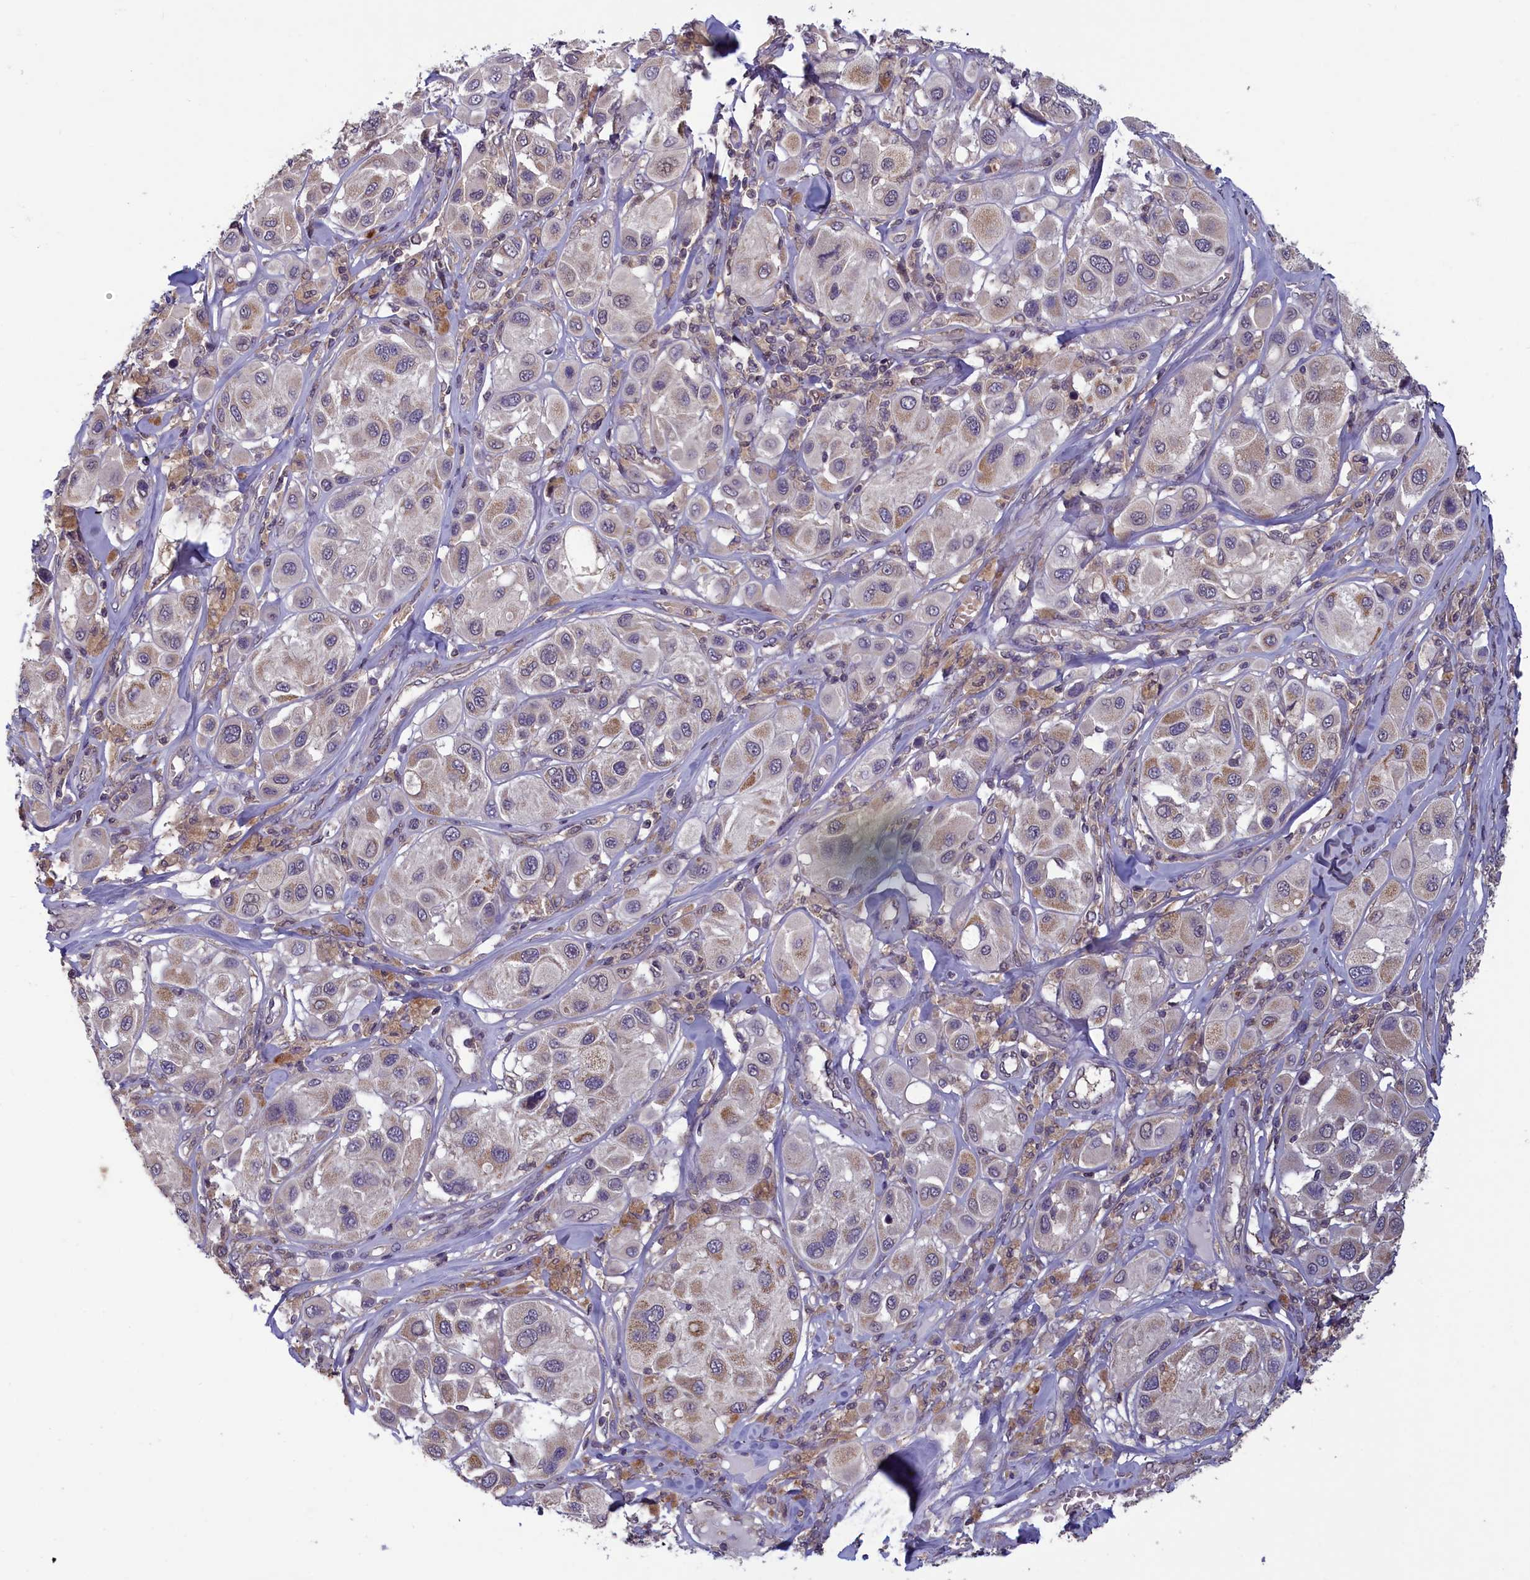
{"staining": {"intensity": "weak", "quantity": "<25%", "location": "cytoplasmic/membranous"}, "tissue": "melanoma", "cell_type": "Tumor cells", "image_type": "cancer", "snomed": [{"axis": "morphology", "description": "Malignant melanoma, Metastatic site"}, {"axis": "topography", "description": "Skin"}], "caption": "Immunohistochemistry micrograph of human melanoma stained for a protein (brown), which reveals no staining in tumor cells.", "gene": "NUBP1", "patient": {"sex": "male", "age": 41}}